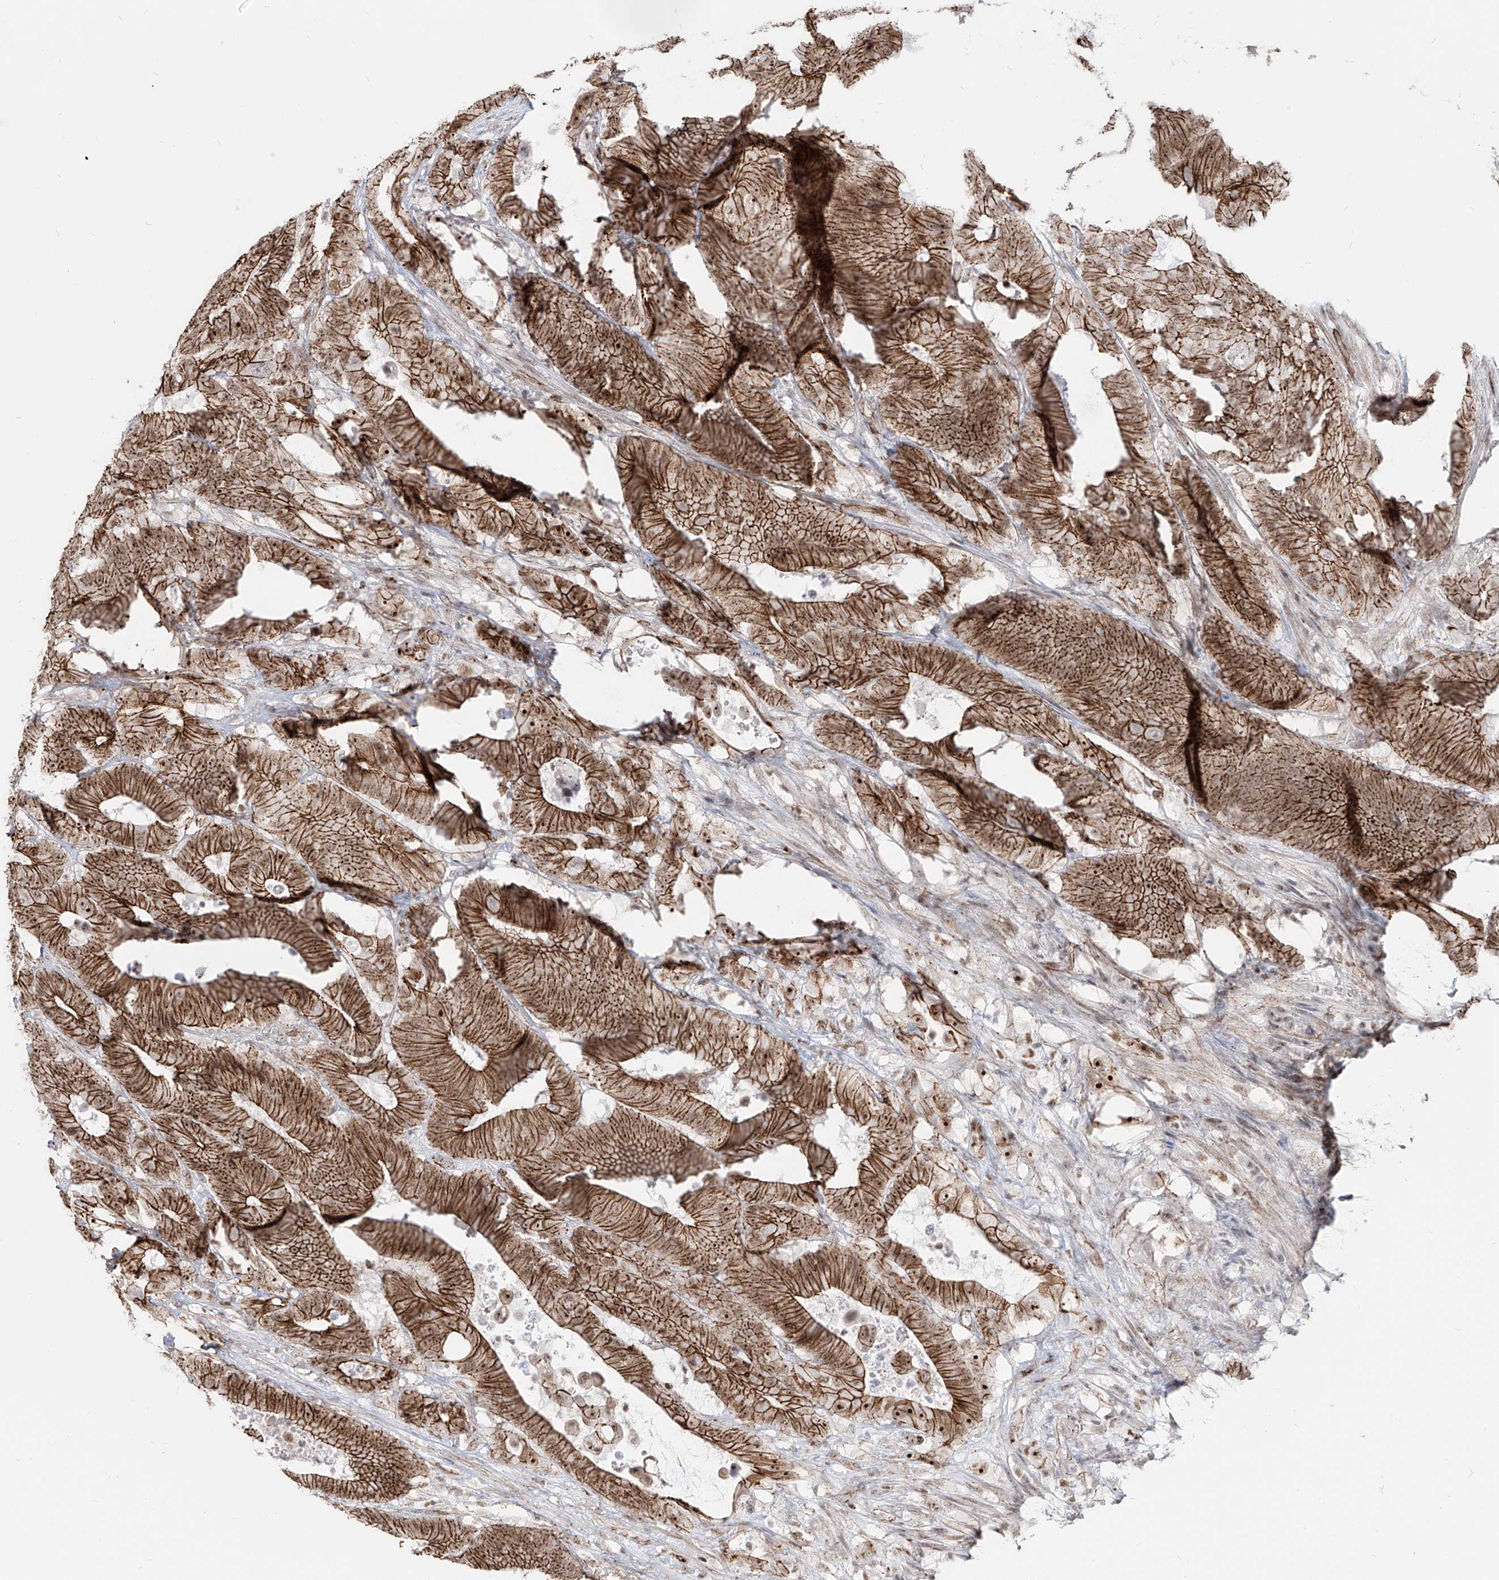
{"staining": {"intensity": "strong", "quantity": ">75%", "location": "cytoplasmic/membranous,nuclear"}, "tissue": "colorectal cancer", "cell_type": "Tumor cells", "image_type": "cancer", "snomed": [{"axis": "morphology", "description": "Adenocarcinoma, NOS"}, {"axis": "topography", "description": "Colon"}], "caption": "Protein staining by immunohistochemistry (IHC) shows strong cytoplasmic/membranous and nuclear expression in about >75% of tumor cells in adenocarcinoma (colorectal).", "gene": "ZNF710", "patient": {"sex": "male", "age": 83}}